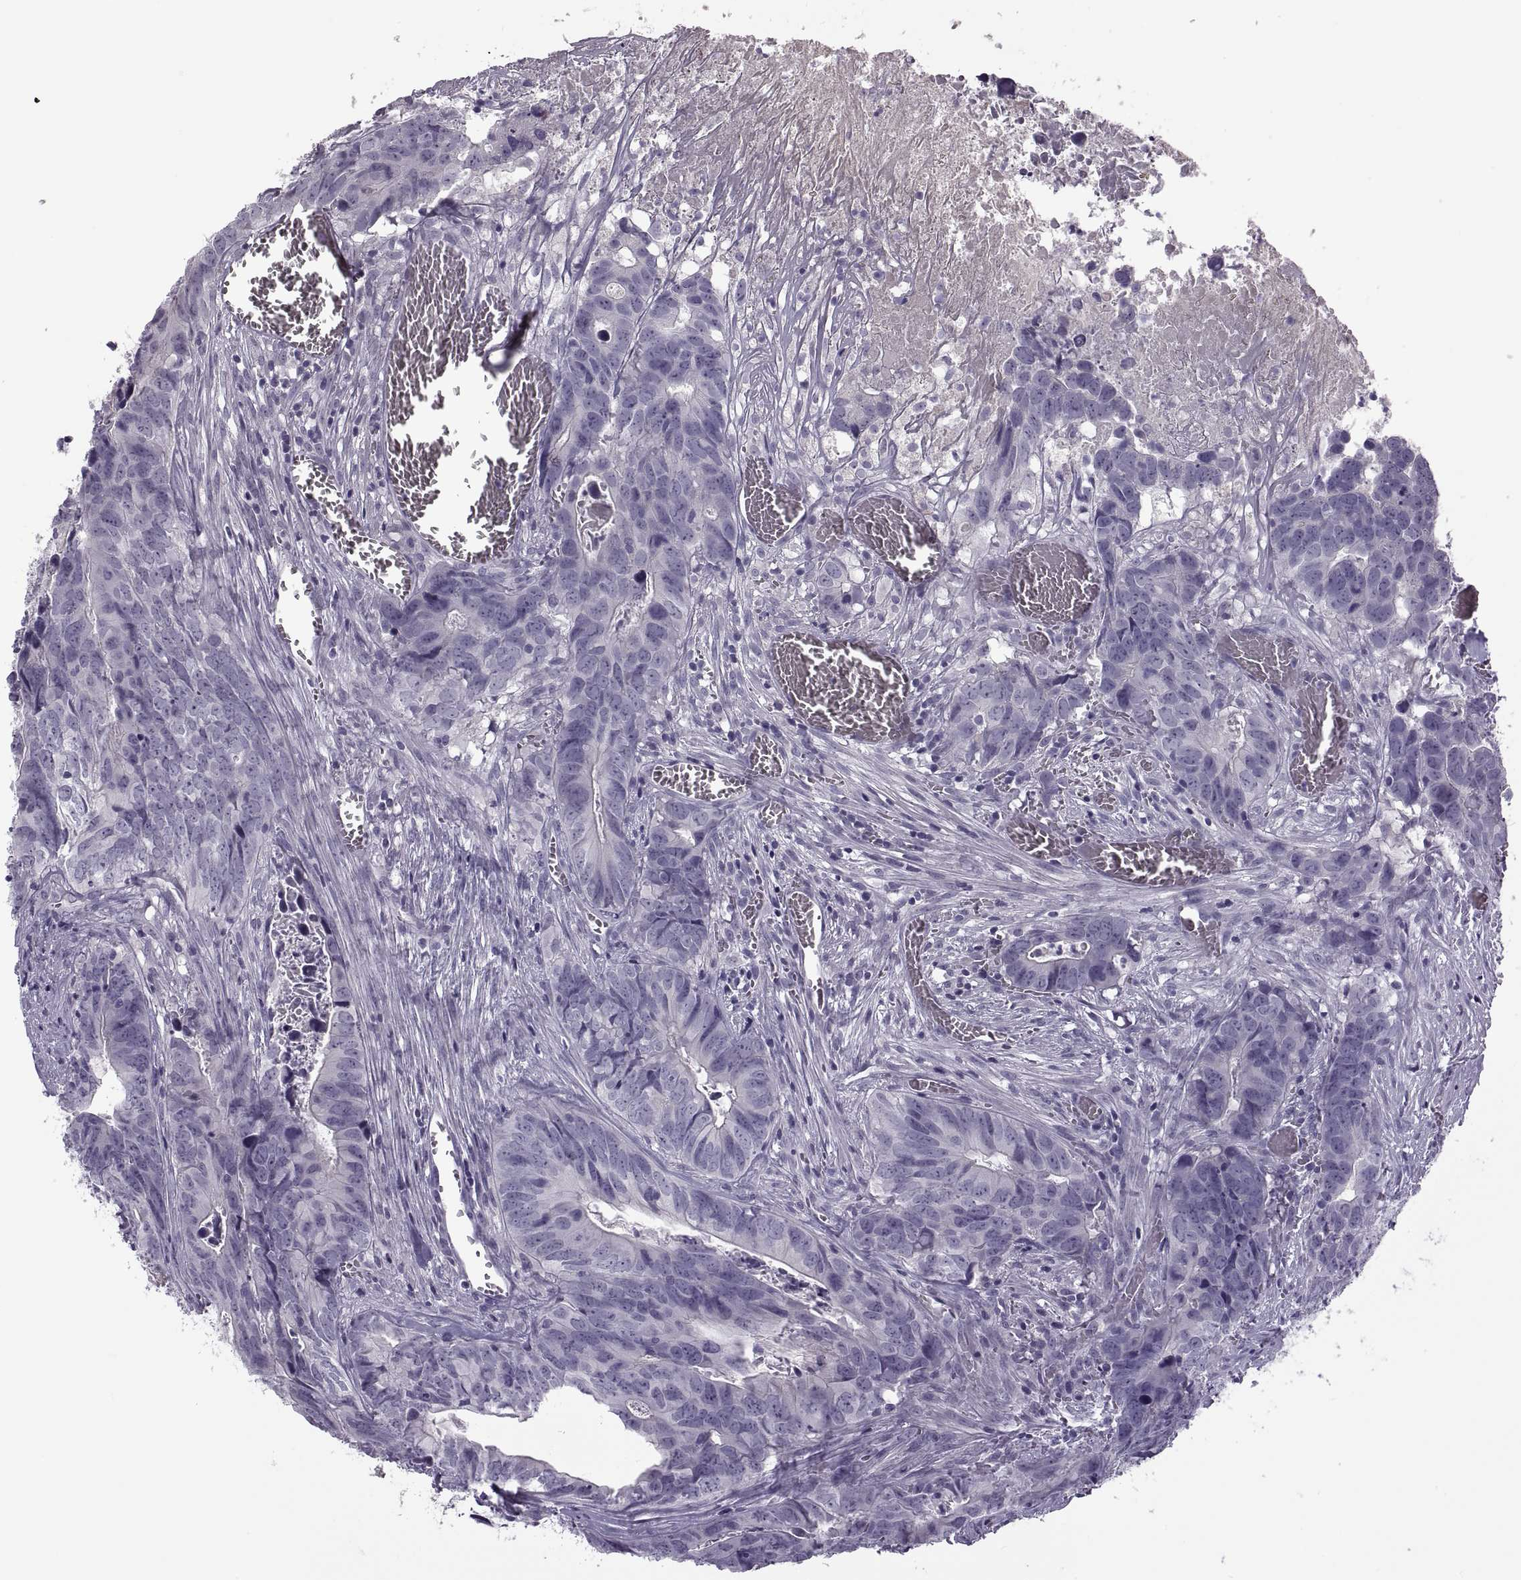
{"staining": {"intensity": "negative", "quantity": "none", "location": "none"}, "tissue": "colorectal cancer", "cell_type": "Tumor cells", "image_type": "cancer", "snomed": [{"axis": "morphology", "description": "Adenocarcinoma, NOS"}, {"axis": "topography", "description": "Colon"}], "caption": "DAB (3,3'-diaminobenzidine) immunohistochemical staining of colorectal cancer displays no significant positivity in tumor cells.", "gene": "RSPH6A", "patient": {"sex": "female", "age": 82}}